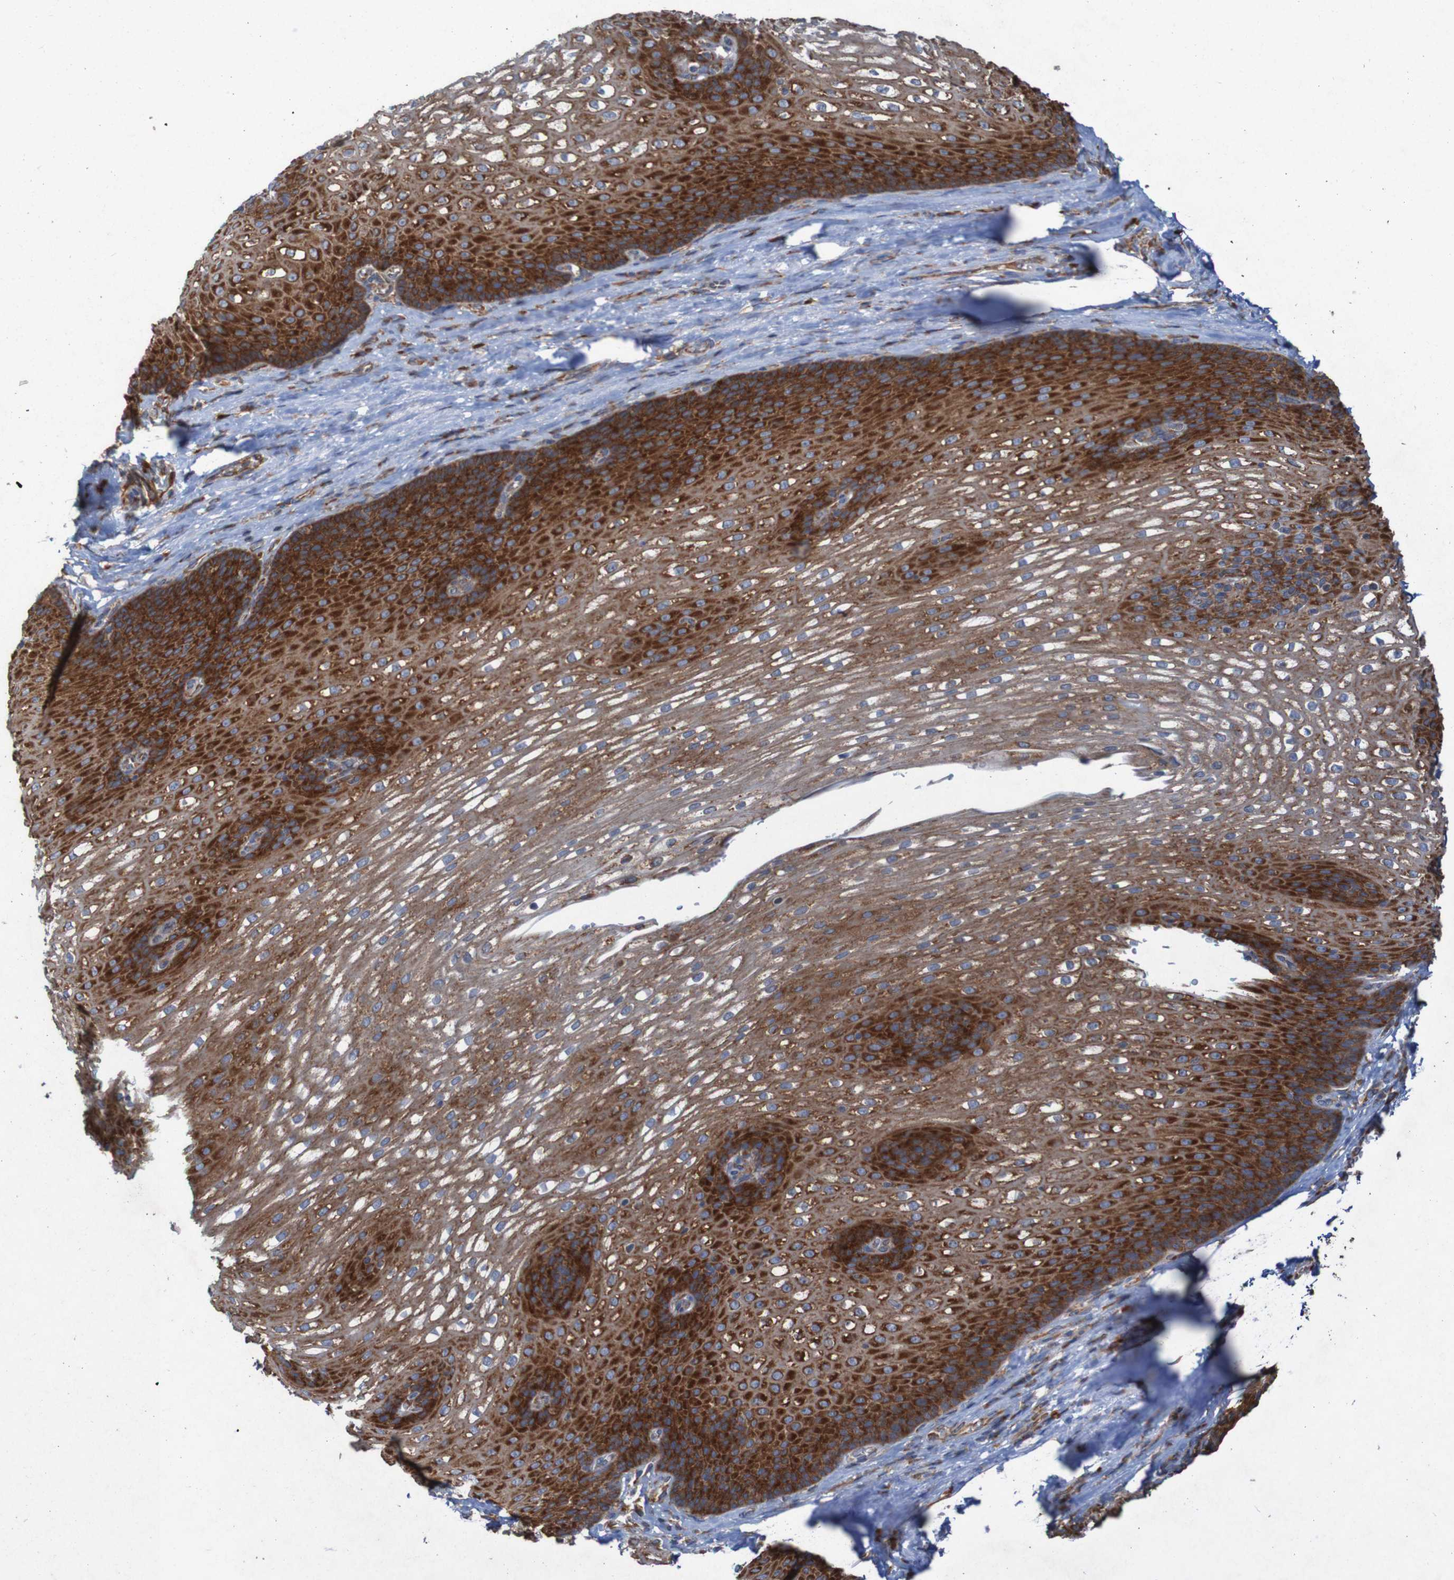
{"staining": {"intensity": "strong", "quantity": ">75%", "location": "cytoplasmic/membranous"}, "tissue": "esophagus", "cell_type": "Squamous epithelial cells", "image_type": "normal", "snomed": [{"axis": "morphology", "description": "Normal tissue, NOS"}, {"axis": "topography", "description": "Esophagus"}], "caption": "The micrograph demonstrates immunohistochemical staining of normal esophagus. There is strong cytoplasmic/membranous expression is seen in approximately >75% of squamous epithelial cells.", "gene": "RPL10L", "patient": {"sex": "male", "age": 48}}